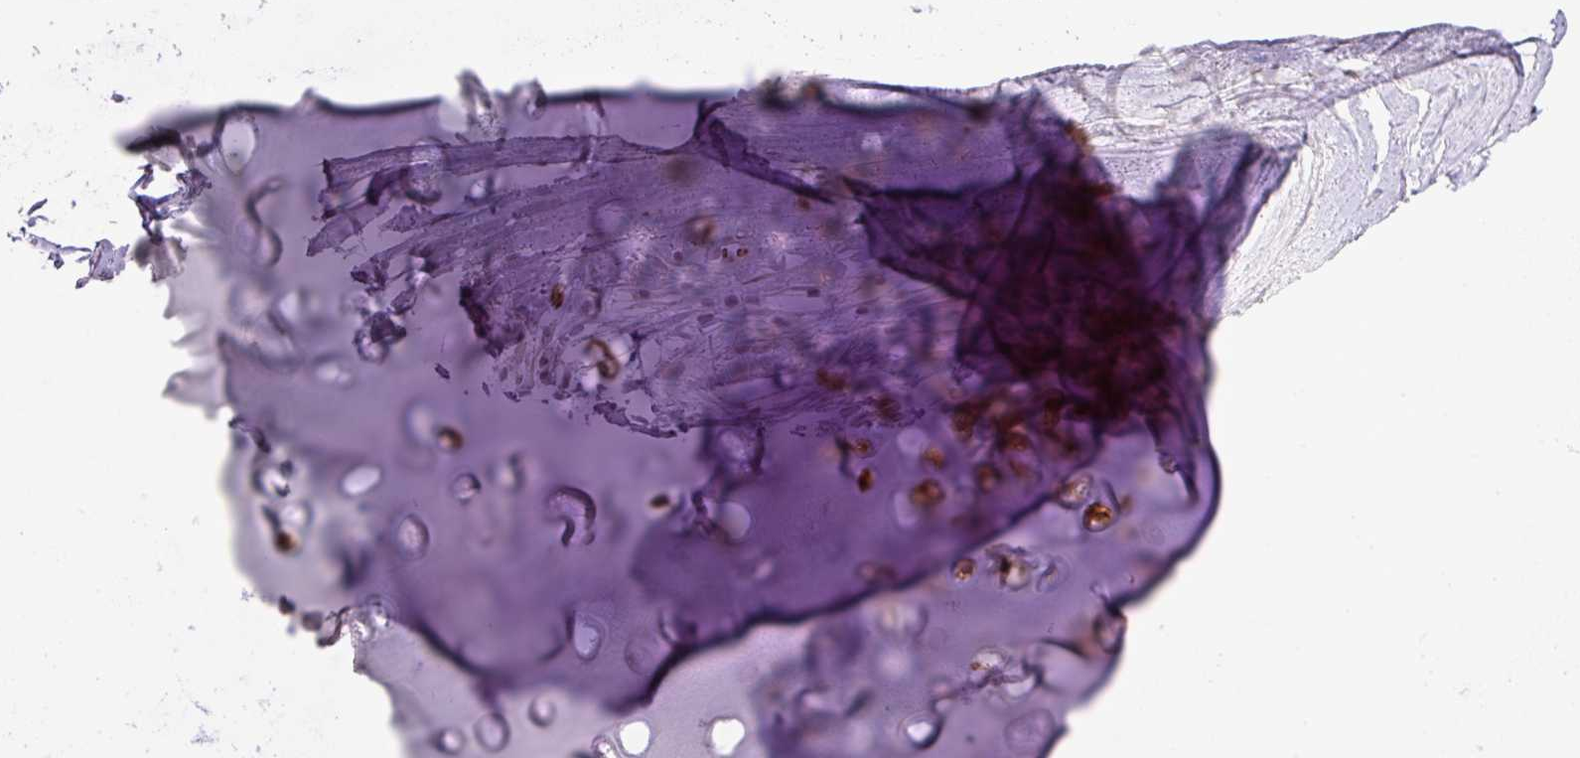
{"staining": {"intensity": "negative", "quantity": "none", "location": "none"}, "tissue": "adipose tissue", "cell_type": "Adipocytes", "image_type": "normal", "snomed": [{"axis": "morphology", "description": "Normal tissue, NOS"}, {"axis": "topography", "description": "Cartilage tissue"}, {"axis": "topography", "description": "Nasopharynx"}, {"axis": "topography", "description": "Thyroid gland"}], "caption": "Adipocytes show no significant positivity in normal adipose tissue. The staining is performed using DAB (3,3'-diaminobenzidine) brown chromogen with nuclei counter-stained in using hematoxylin.", "gene": "PARP2", "patient": {"sex": "male", "age": 63}}